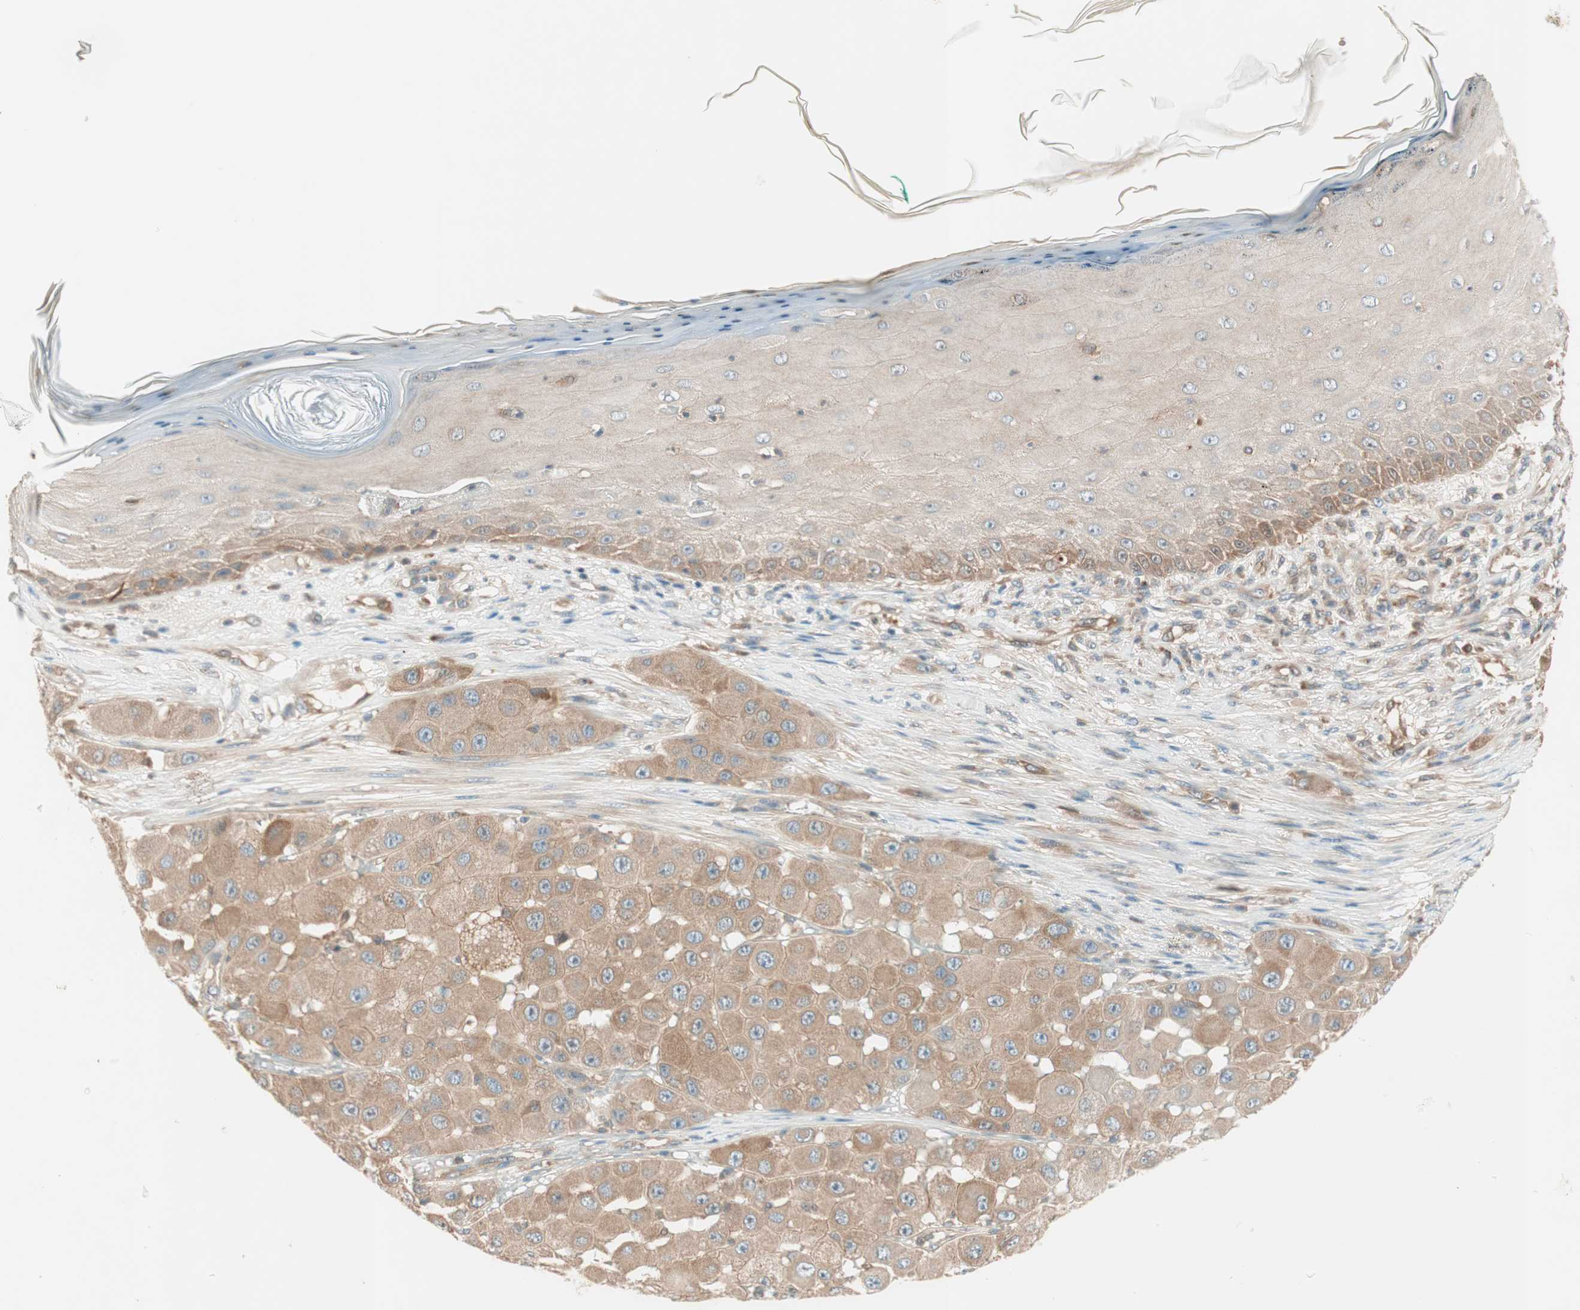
{"staining": {"intensity": "moderate", "quantity": ">75%", "location": "cytoplasmic/membranous"}, "tissue": "melanoma", "cell_type": "Tumor cells", "image_type": "cancer", "snomed": [{"axis": "morphology", "description": "Malignant melanoma, NOS"}, {"axis": "topography", "description": "Skin"}], "caption": "Protein expression analysis of human melanoma reveals moderate cytoplasmic/membranous expression in about >75% of tumor cells.", "gene": "GALT", "patient": {"sex": "female", "age": 81}}